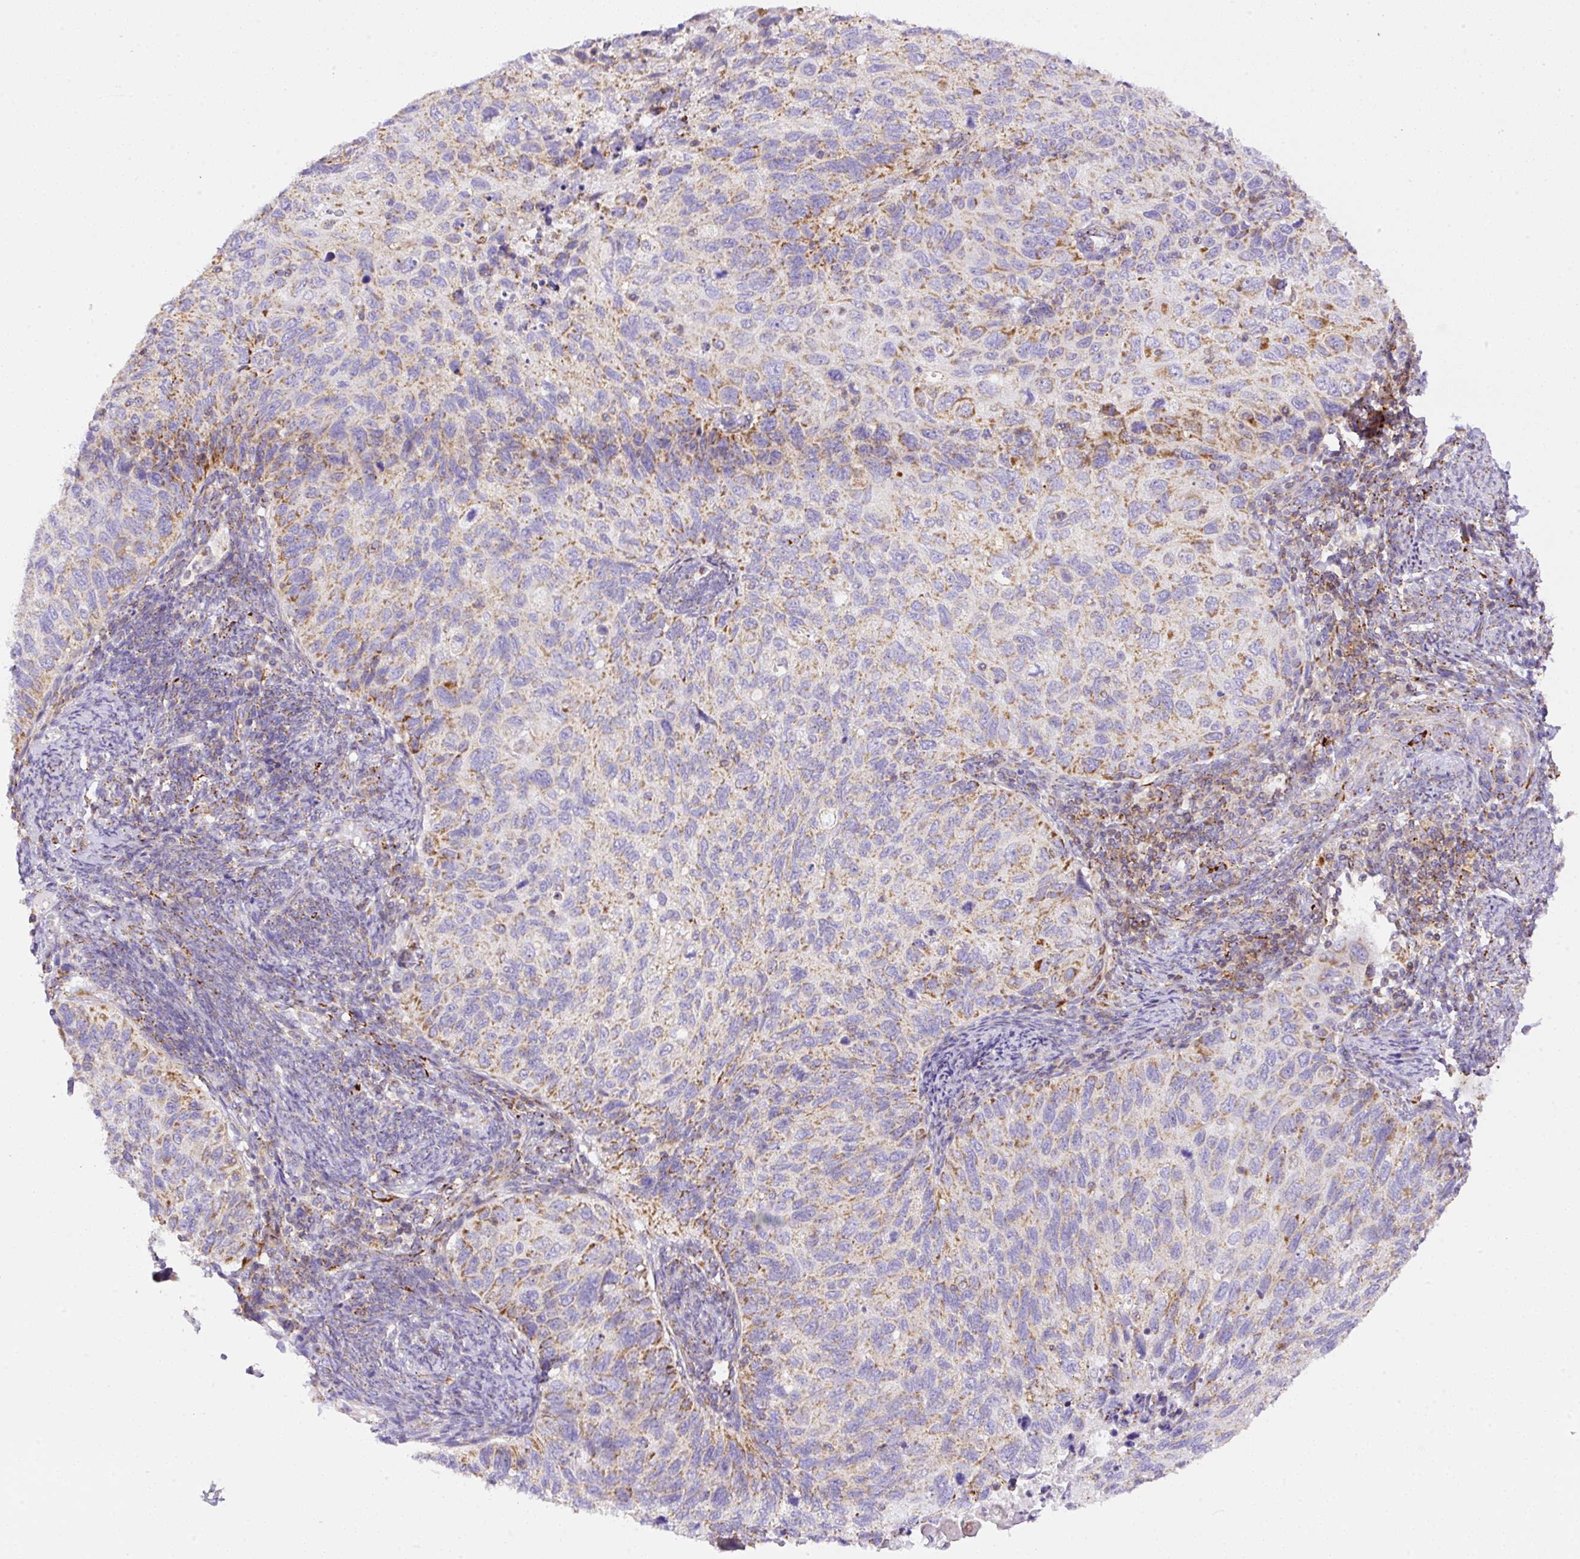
{"staining": {"intensity": "moderate", "quantity": "25%-75%", "location": "cytoplasmic/membranous"}, "tissue": "cervical cancer", "cell_type": "Tumor cells", "image_type": "cancer", "snomed": [{"axis": "morphology", "description": "Squamous cell carcinoma, NOS"}, {"axis": "topography", "description": "Cervix"}], "caption": "Cervical squamous cell carcinoma tissue displays moderate cytoplasmic/membranous staining in approximately 25%-75% of tumor cells", "gene": "NF1", "patient": {"sex": "female", "age": 70}}